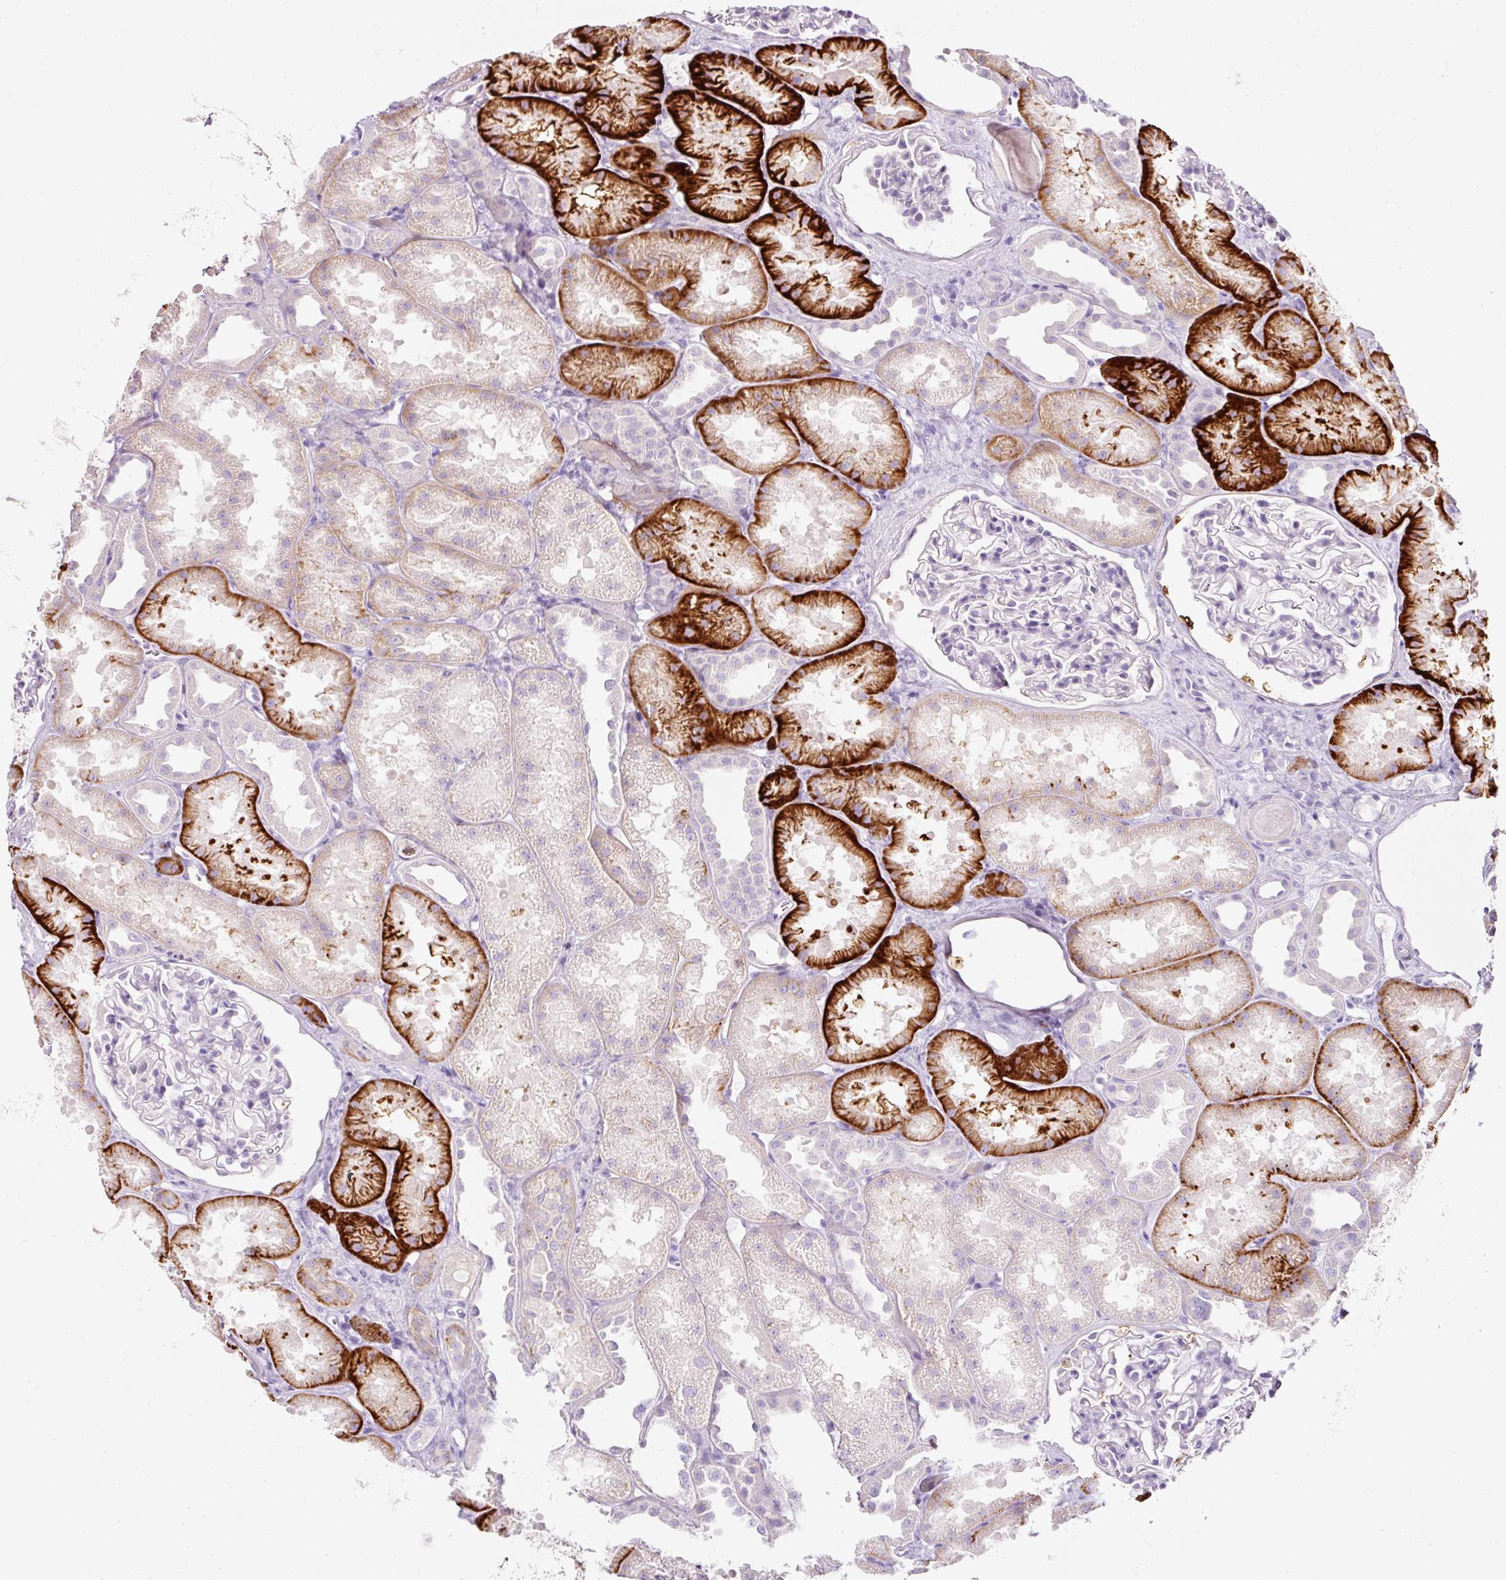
{"staining": {"intensity": "negative", "quantity": "none", "location": "none"}, "tissue": "kidney", "cell_type": "Cells in glomeruli", "image_type": "normal", "snomed": [{"axis": "morphology", "description": "Normal tissue, NOS"}, {"axis": "topography", "description": "Kidney"}], "caption": "Photomicrograph shows no significant protein staining in cells in glomeruli of unremarkable kidney. The staining is performed using DAB brown chromogen with nuclei counter-stained in using hematoxylin.", "gene": "SLC2A2", "patient": {"sex": "male", "age": 61}}